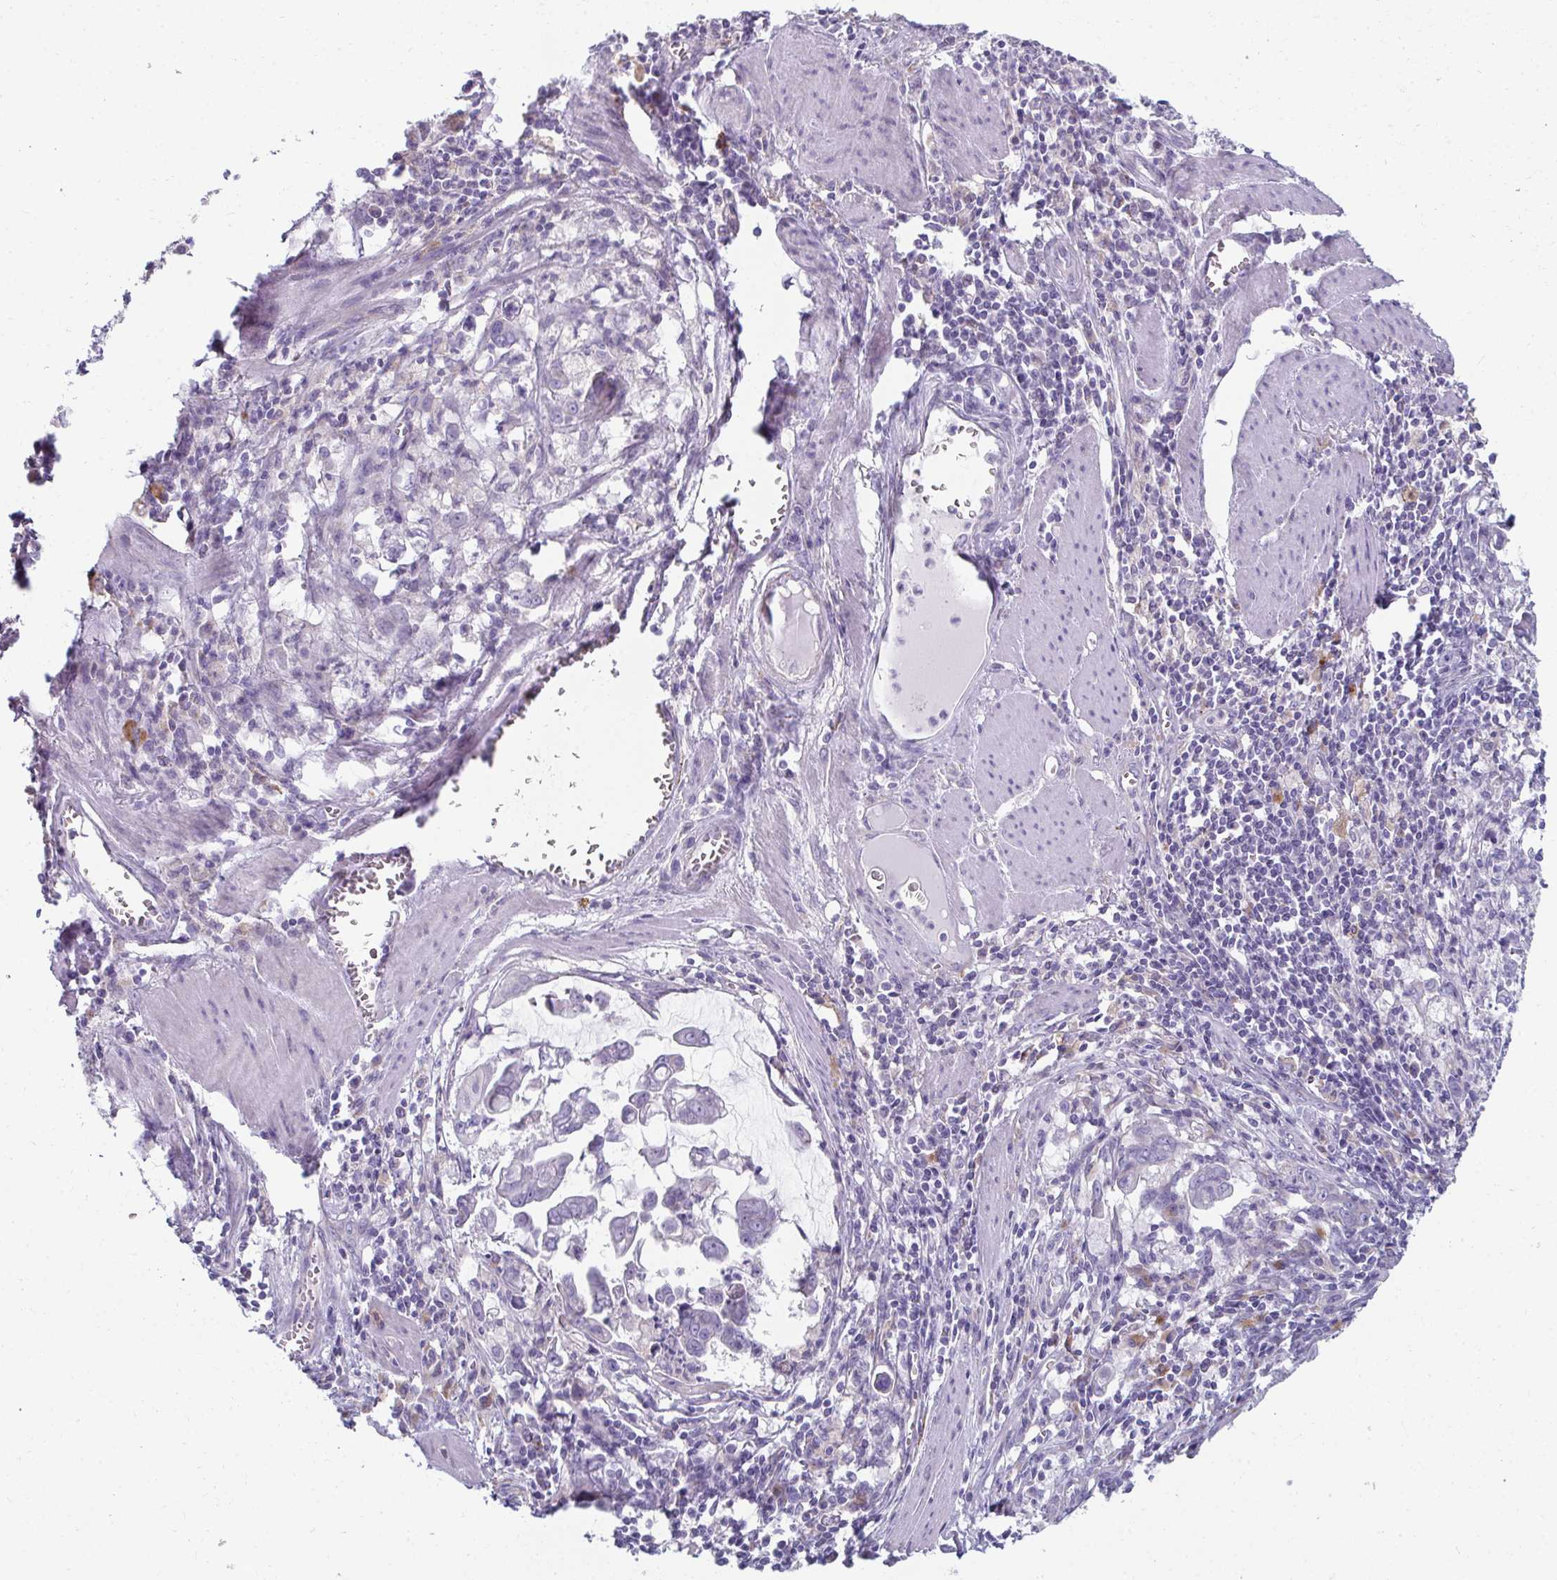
{"staining": {"intensity": "negative", "quantity": "none", "location": "none"}, "tissue": "stomach cancer", "cell_type": "Tumor cells", "image_type": "cancer", "snomed": [{"axis": "morphology", "description": "Adenocarcinoma, NOS"}, {"axis": "topography", "description": "Stomach, upper"}], "caption": "Micrograph shows no significant protein staining in tumor cells of stomach cancer.", "gene": "EIF1AD", "patient": {"sex": "male", "age": 80}}